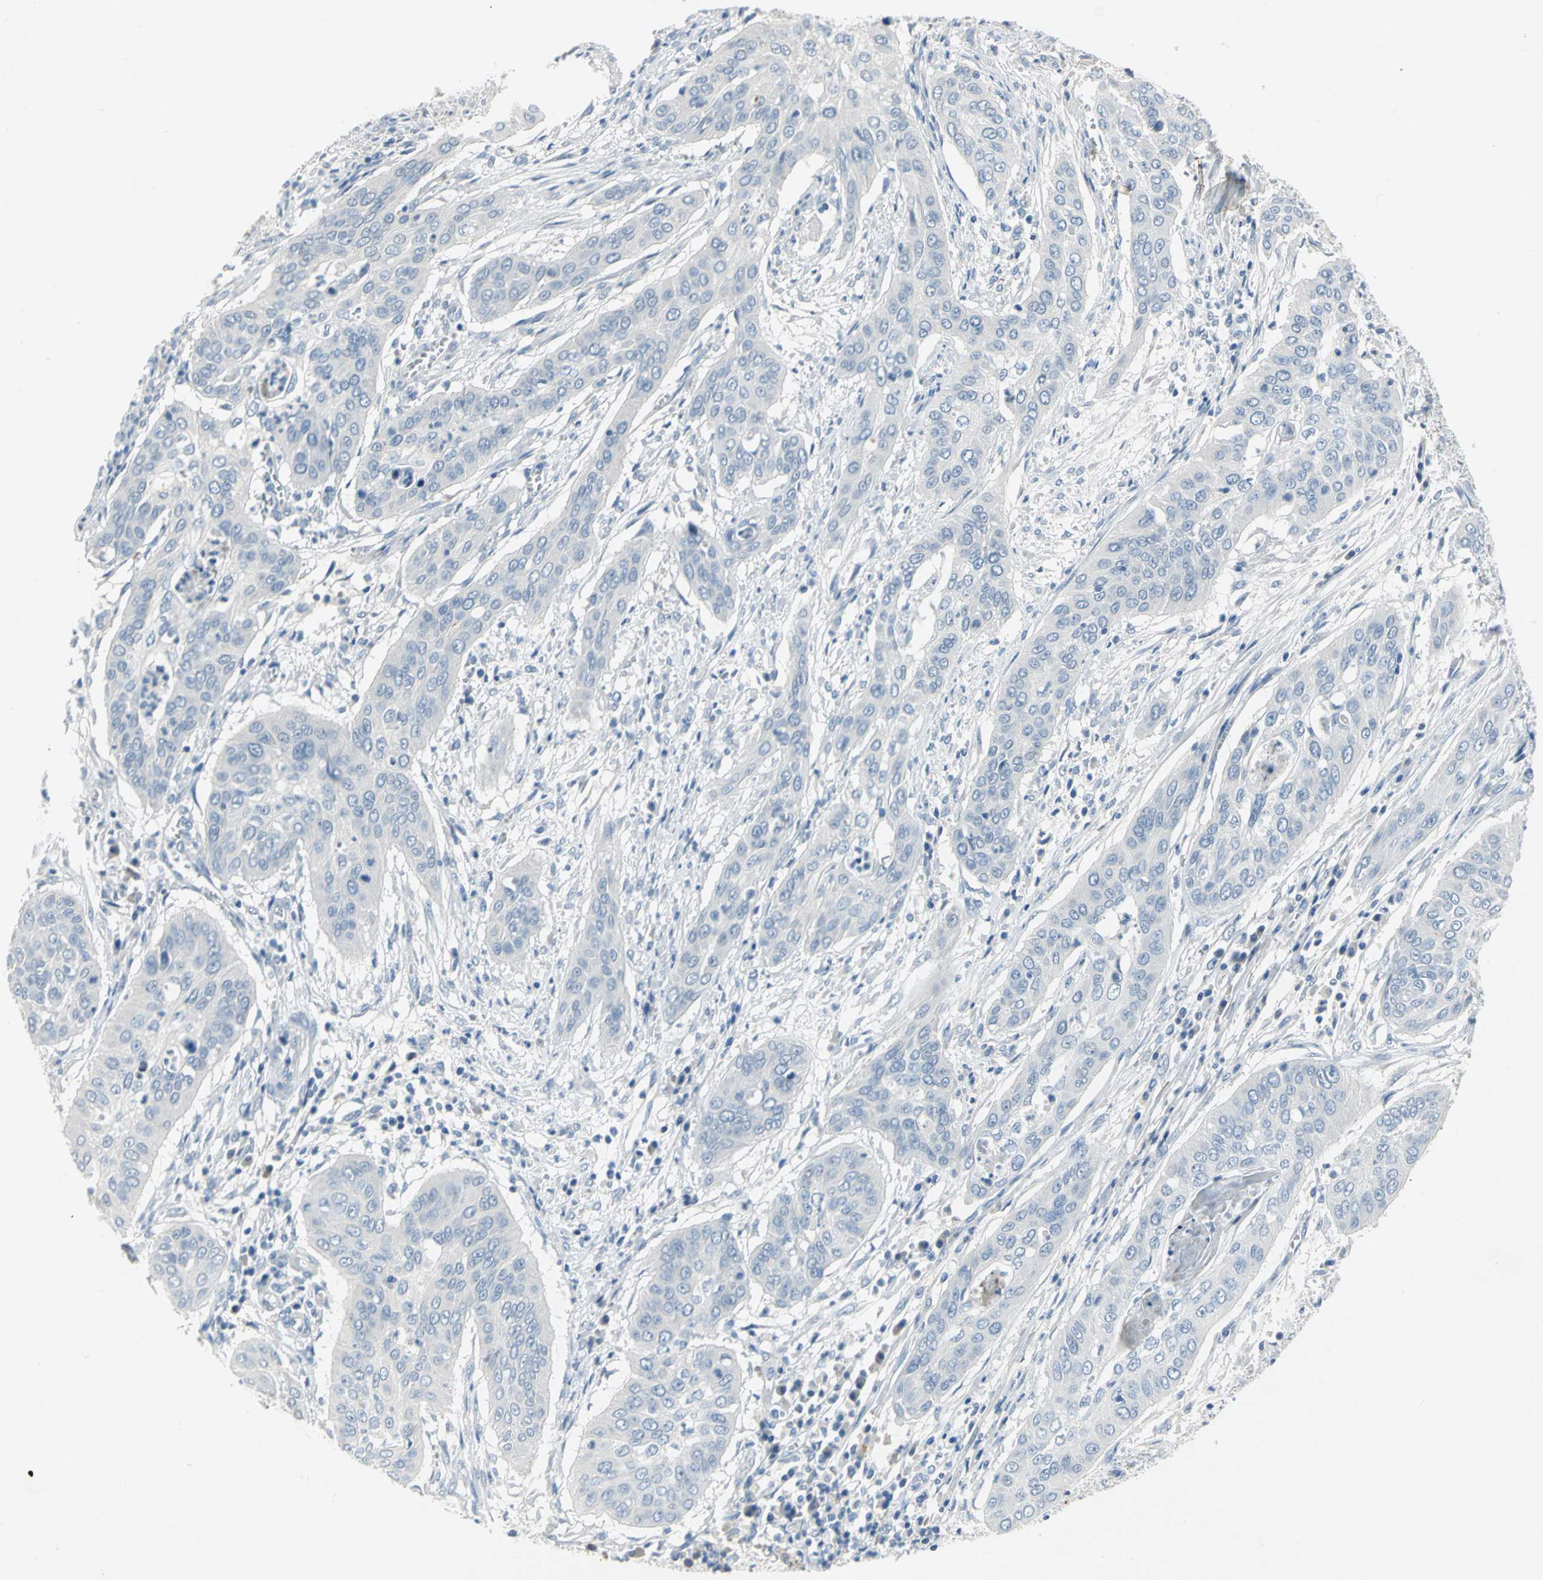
{"staining": {"intensity": "negative", "quantity": "none", "location": "none"}, "tissue": "cervical cancer", "cell_type": "Tumor cells", "image_type": "cancer", "snomed": [{"axis": "morphology", "description": "Squamous cell carcinoma, NOS"}, {"axis": "topography", "description": "Cervix"}], "caption": "Human squamous cell carcinoma (cervical) stained for a protein using immunohistochemistry (IHC) displays no staining in tumor cells.", "gene": "PTGDS", "patient": {"sex": "female", "age": 39}}